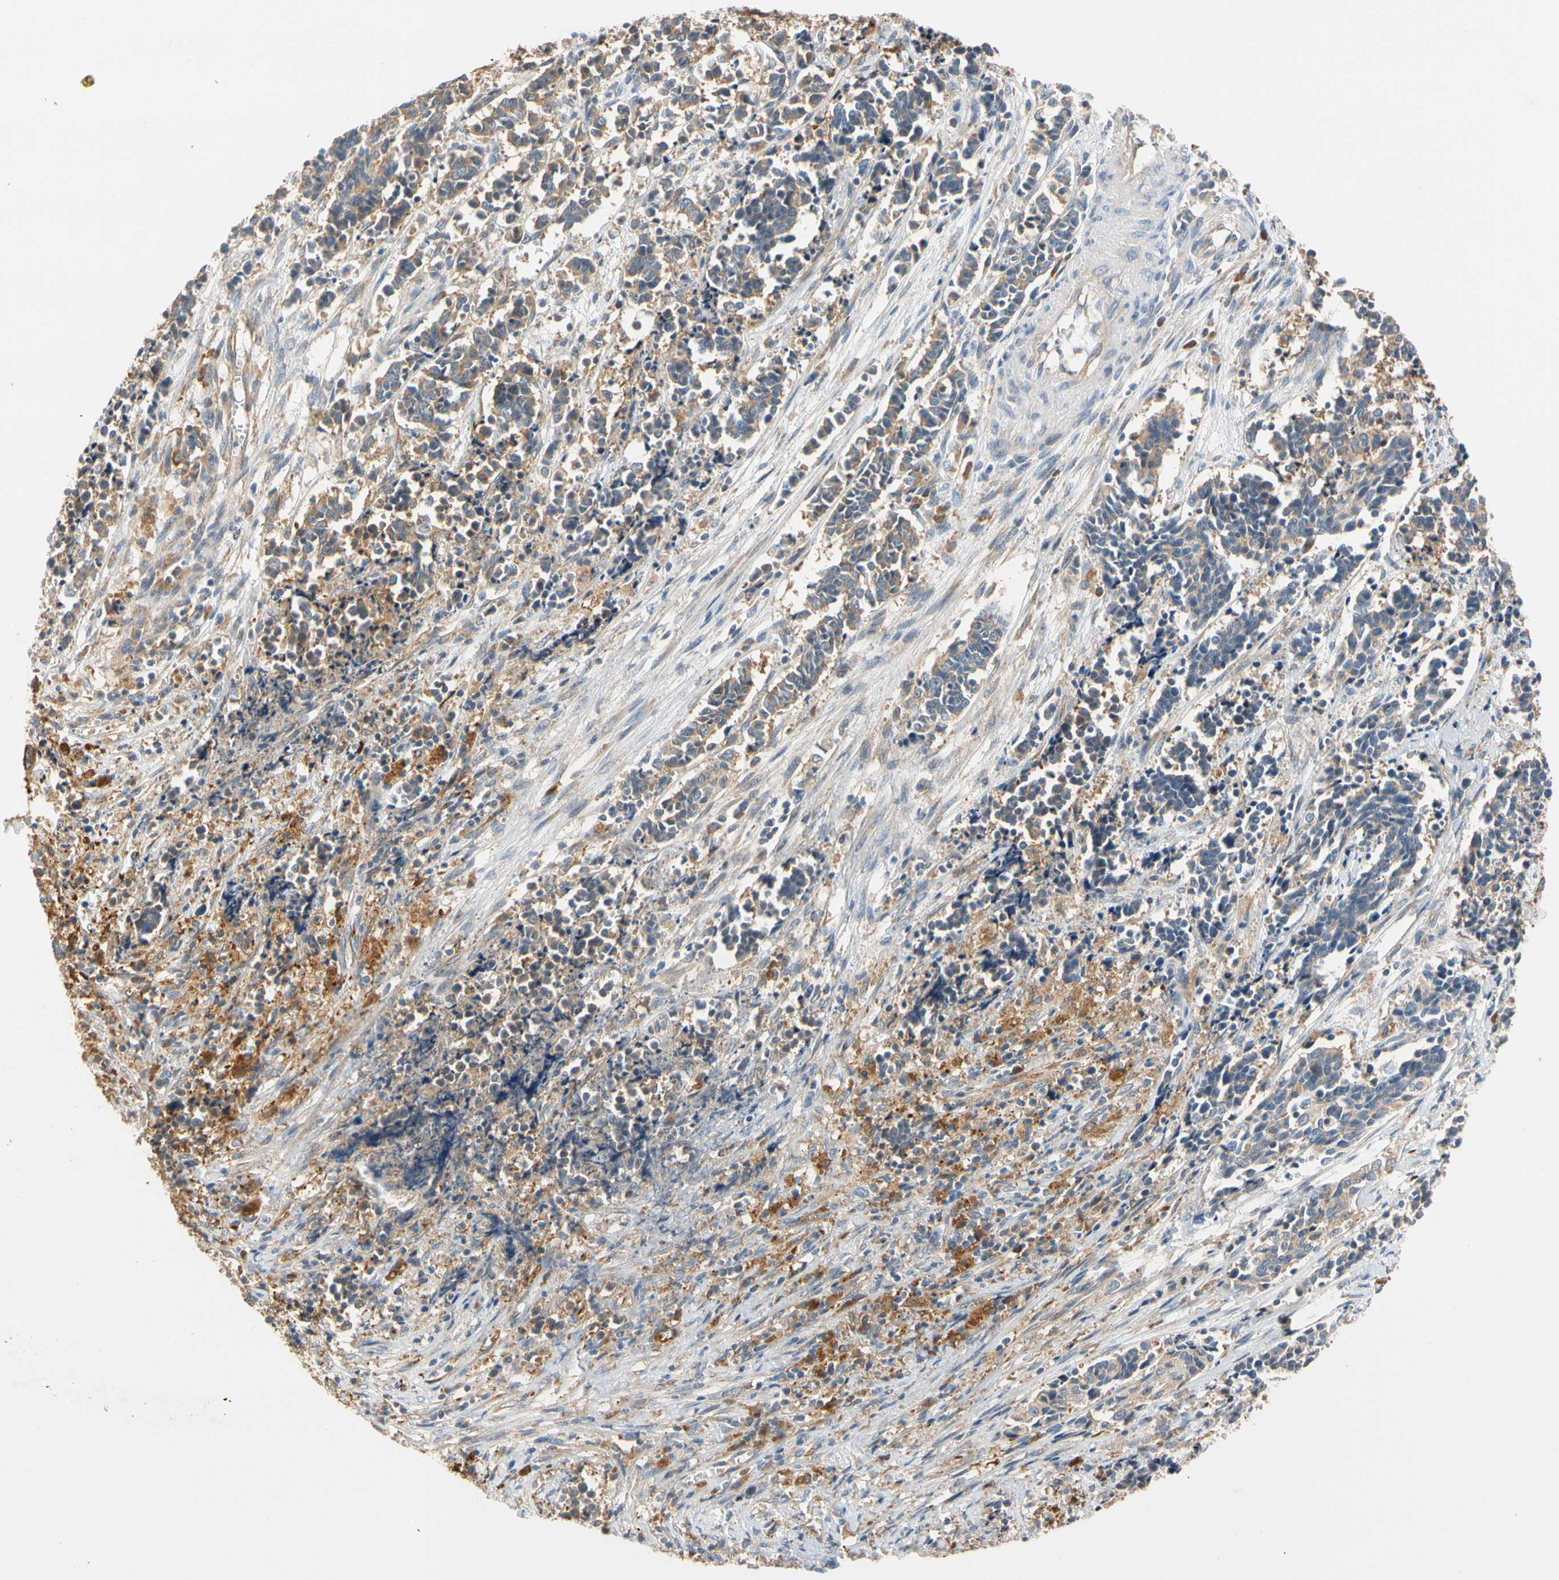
{"staining": {"intensity": "weak", "quantity": "25%-75%", "location": "cytoplasmic/membranous"}, "tissue": "cervical cancer", "cell_type": "Tumor cells", "image_type": "cancer", "snomed": [{"axis": "morphology", "description": "Squamous cell carcinoma, NOS"}, {"axis": "topography", "description": "Cervix"}], "caption": "IHC image of neoplastic tissue: human cervical cancer (squamous cell carcinoma) stained using IHC shows low levels of weak protein expression localized specifically in the cytoplasmic/membranous of tumor cells, appearing as a cytoplasmic/membranous brown color.", "gene": "USP46", "patient": {"sex": "female", "age": 35}}